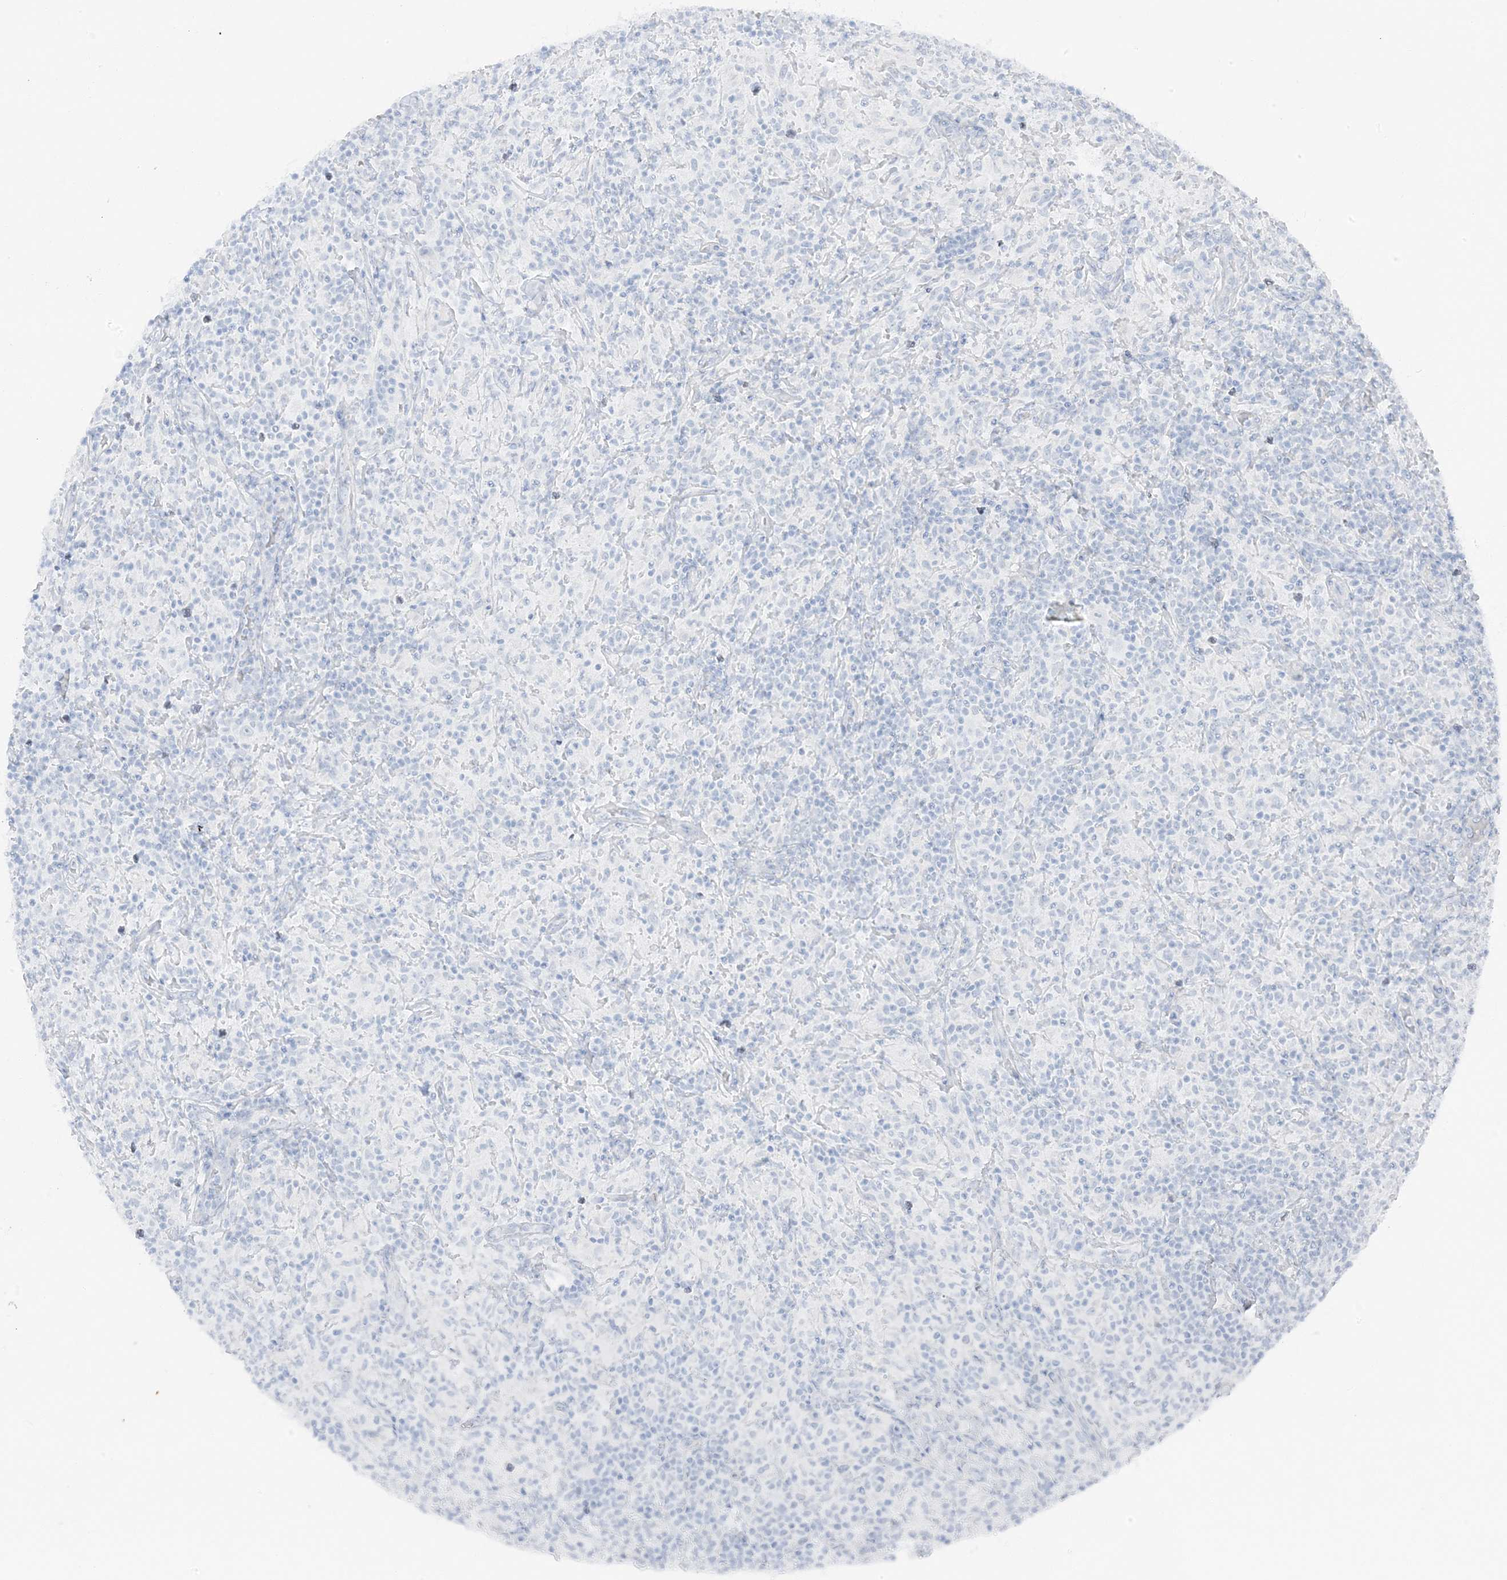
{"staining": {"intensity": "negative", "quantity": "none", "location": "none"}, "tissue": "lymphoma", "cell_type": "Tumor cells", "image_type": "cancer", "snomed": [{"axis": "morphology", "description": "Hodgkin's disease, NOS"}, {"axis": "topography", "description": "Lymph node"}], "caption": "This image is of lymphoma stained with immunohistochemistry to label a protein in brown with the nuclei are counter-stained blue. There is no positivity in tumor cells.", "gene": "ZFP64", "patient": {"sex": "male", "age": 70}}